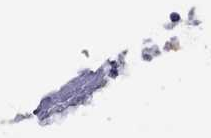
{"staining": {"intensity": "moderate", "quantity": "<25%", "location": "cytoplasmic/membranous"}, "tissue": "epididymis", "cell_type": "Glandular cells", "image_type": "normal", "snomed": [{"axis": "morphology", "description": "Normal tissue, NOS"}, {"axis": "topography", "description": "Epididymis"}], "caption": "Moderate cytoplasmic/membranous expression is identified in approximately <25% of glandular cells in unremarkable epididymis.", "gene": "NDUFB1", "patient": {"sex": "male", "age": 59}}